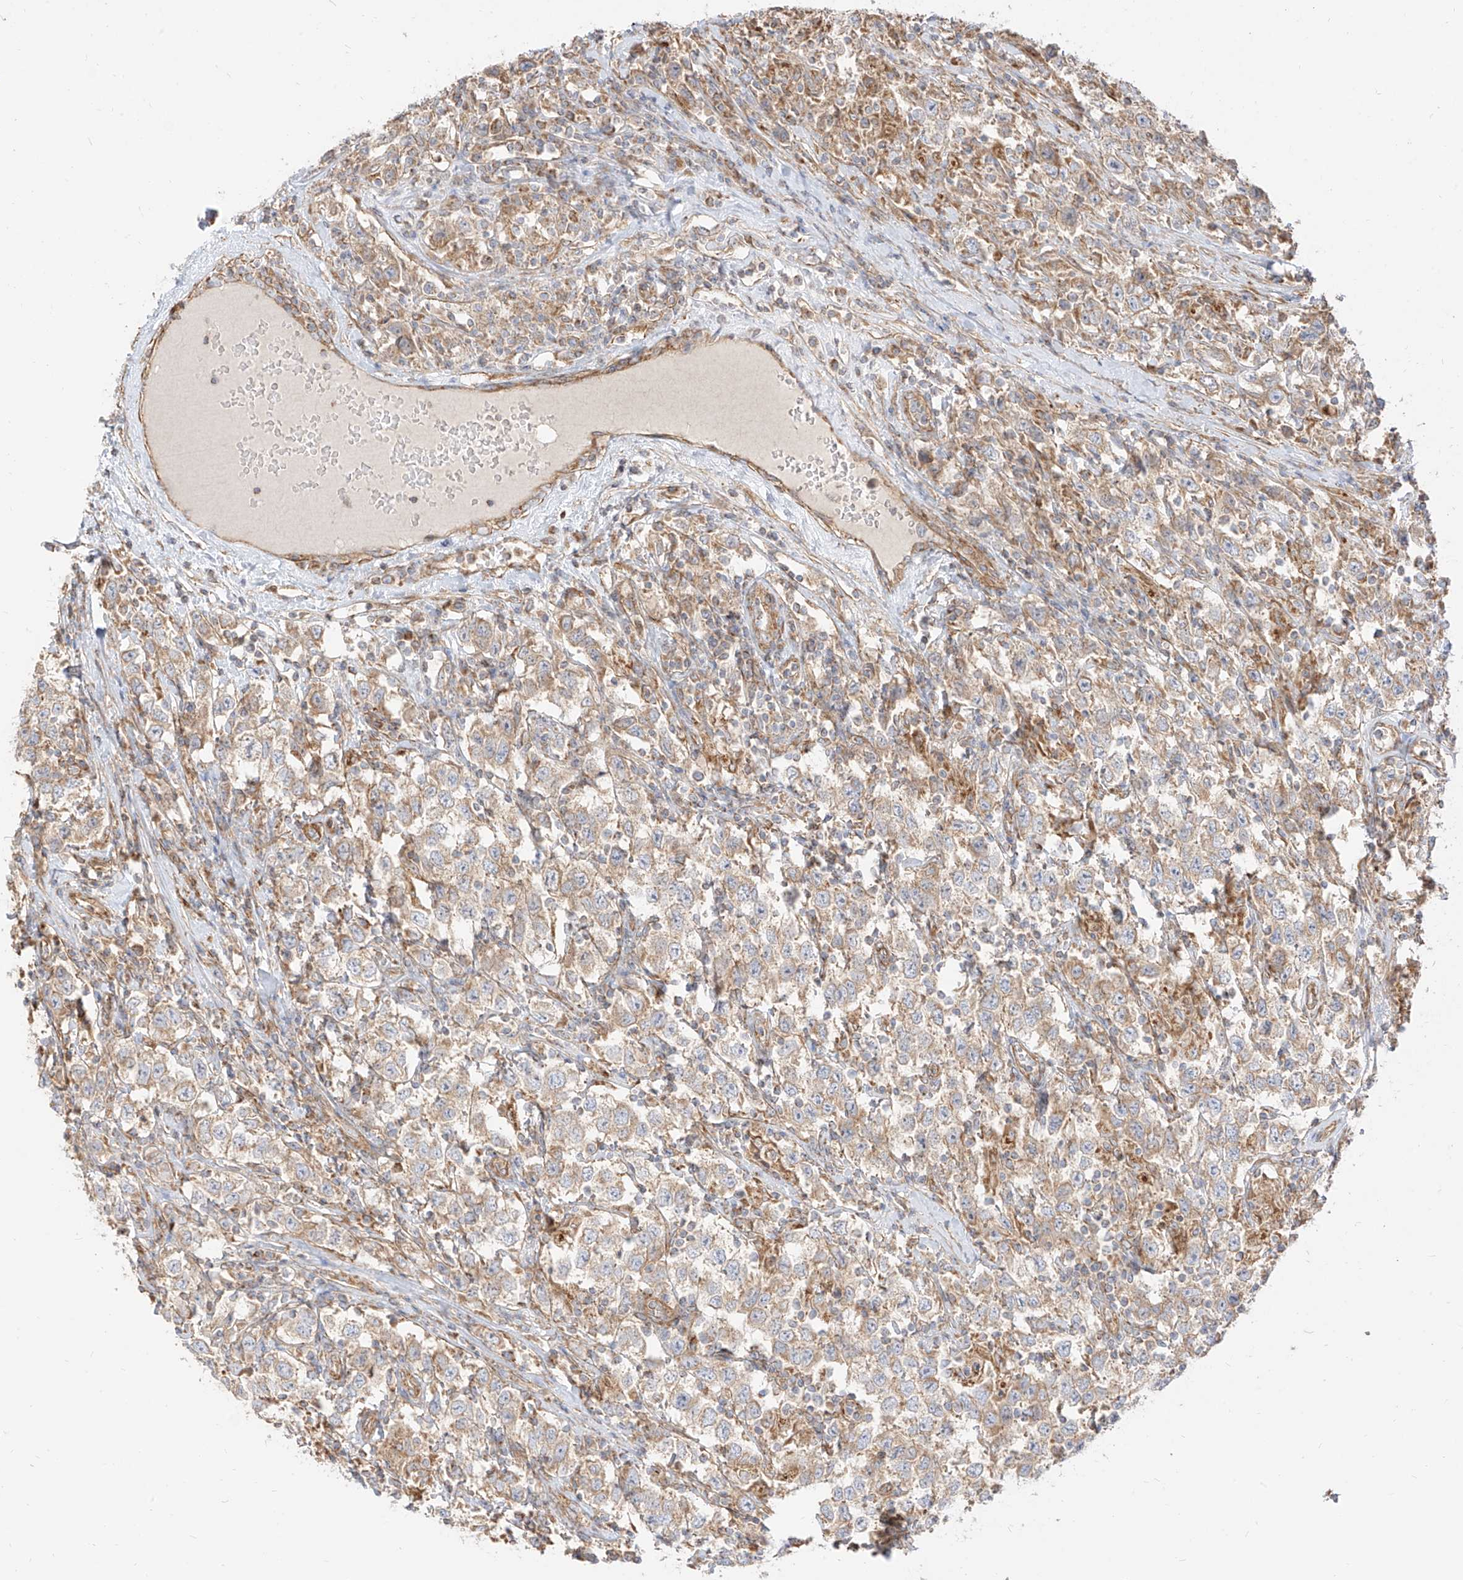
{"staining": {"intensity": "weak", "quantity": ">75%", "location": "cytoplasmic/membranous"}, "tissue": "testis cancer", "cell_type": "Tumor cells", "image_type": "cancer", "snomed": [{"axis": "morphology", "description": "Seminoma, NOS"}, {"axis": "topography", "description": "Testis"}], "caption": "Seminoma (testis) stained for a protein displays weak cytoplasmic/membranous positivity in tumor cells.", "gene": "PLCL1", "patient": {"sex": "male", "age": 41}}